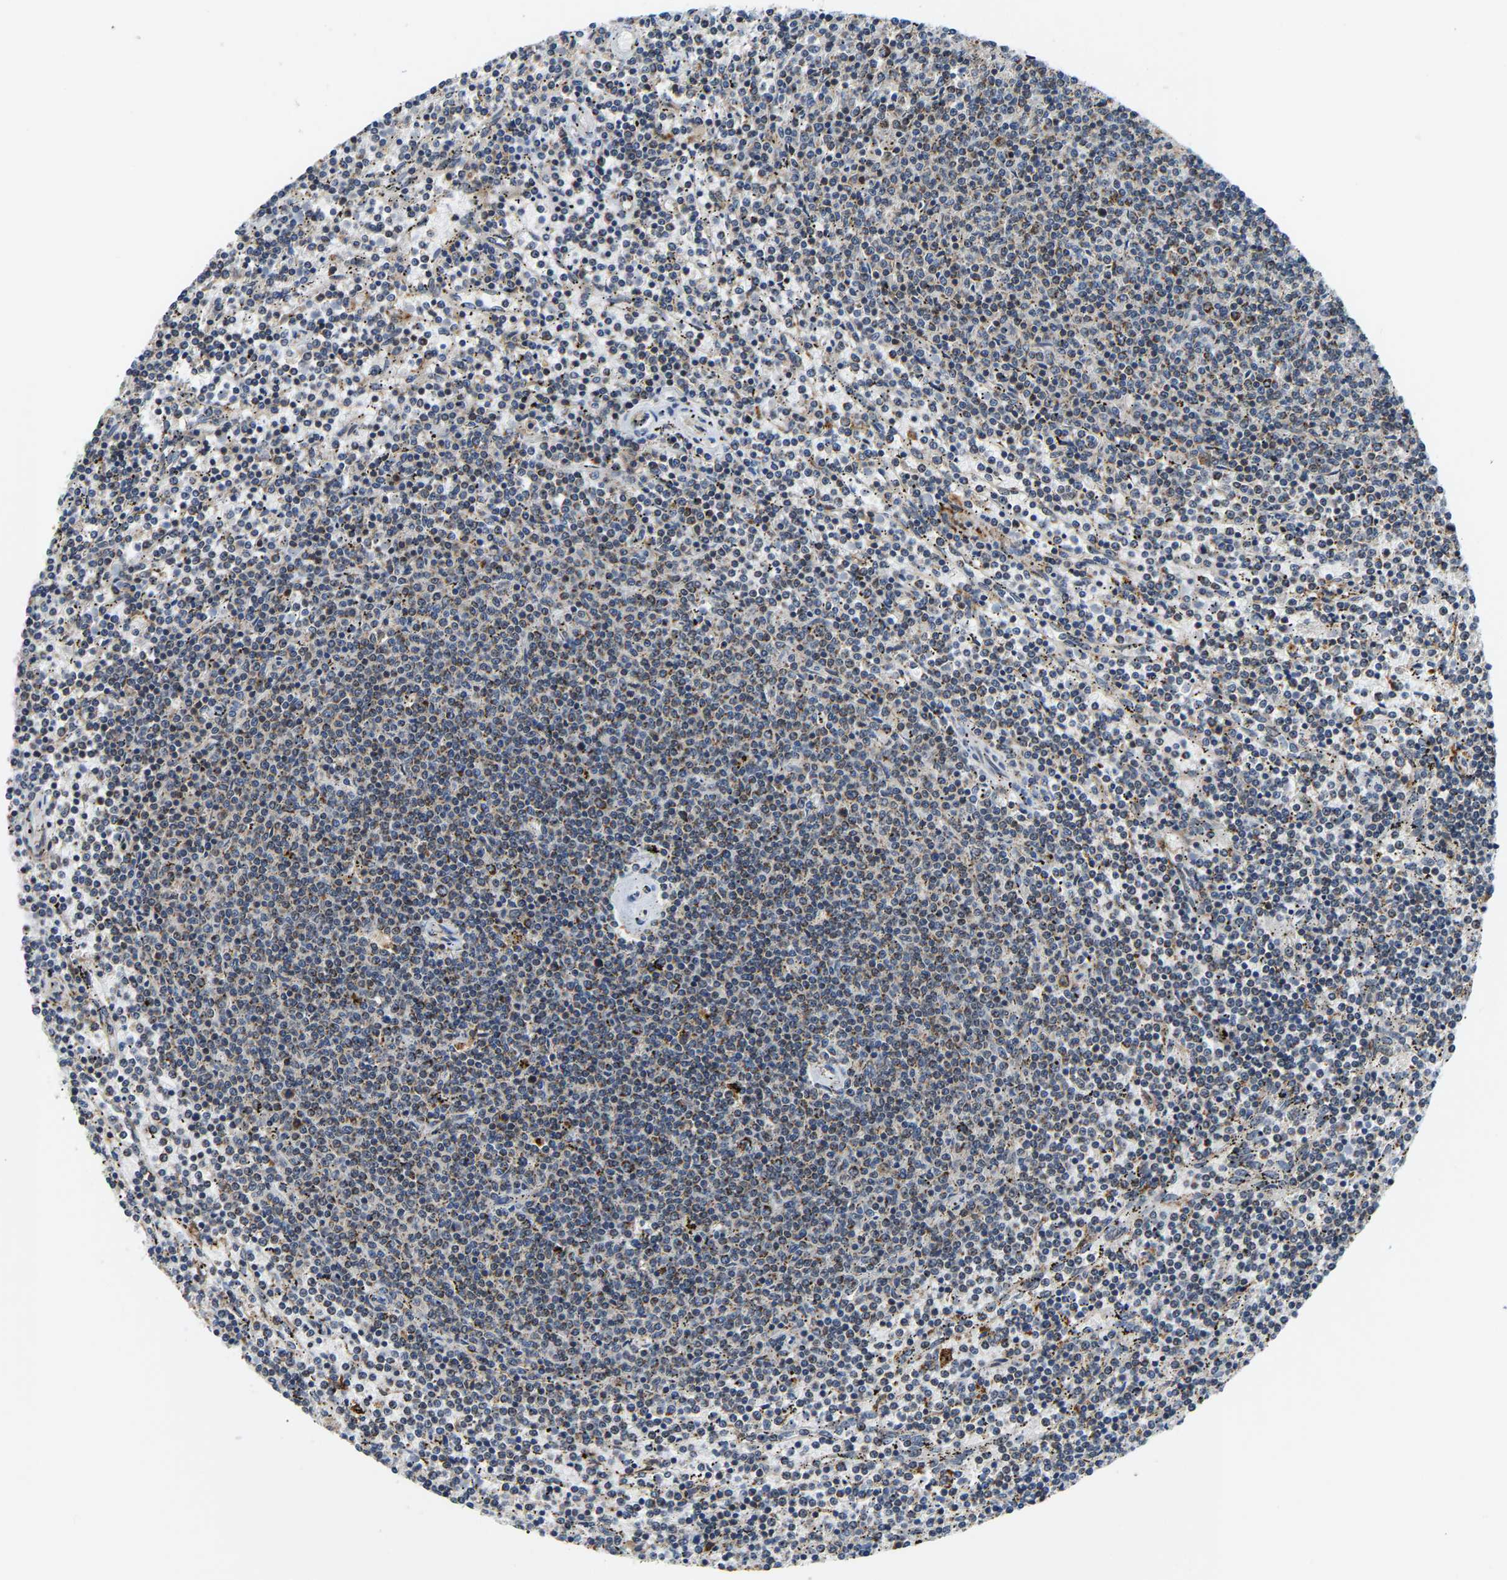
{"staining": {"intensity": "moderate", "quantity": "<25%", "location": "cytoplasmic/membranous"}, "tissue": "lymphoma", "cell_type": "Tumor cells", "image_type": "cancer", "snomed": [{"axis": "morphology", "description": "Malignant lymphoma, non-Hodgkin's type, Low grade"}, {"axis": "topography", "description": "Spleen"}], "caption": "Brown immunohistochemical staining in human low-grade malignant lymphoma, non-Hodgkin's type shows moderate cytoplasmic/membranous expression in about <25% of tumor cells. (DAB (3,3'-diaminobenzidine) IHC, brown staining for protein, blue staining for nuclei).", "gene": "GIMAP7", "patient": {"sex": "female", "age": 50}}